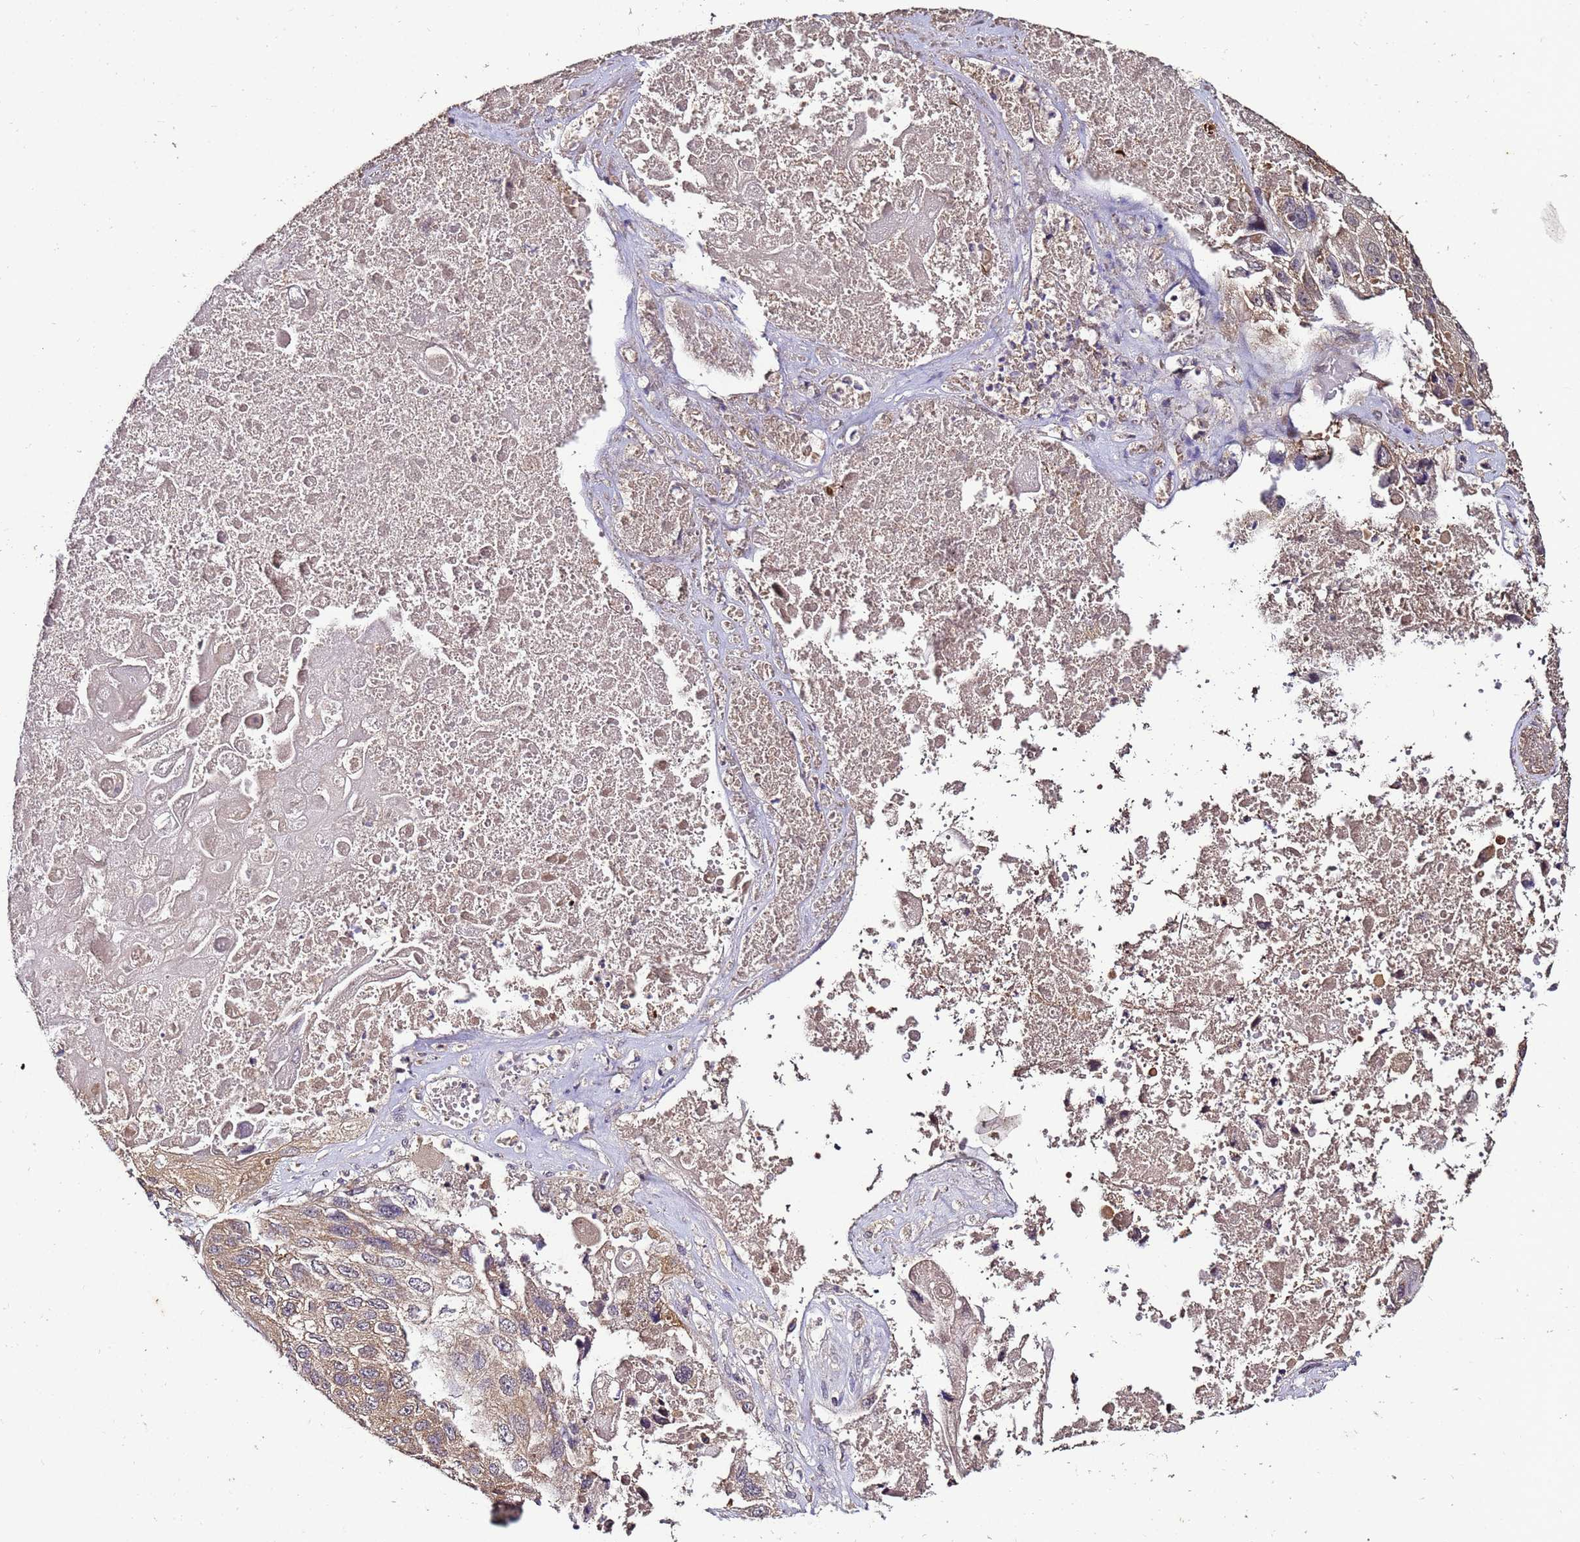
{"staining": {"intensity": "moderate", "quantity": ">75%", "location": "cytoplasmic/membranous"}, "tissue": "lung cancer", "cell_type": "Tumor cells", "image_type": "cancer", "snomed": [{"axis": "morphology", "description": "Squamous cell carcinoma, NOS"}, {"axis": "topography", "description": "Lung"}], "caption": "This micrograph reveals immunohistochemistry staining of human lung cancer, with medium moderate cytoplasmic/membranous expression in approximately >75% of tumor cells.", "gene": "ANKRD17", "patient": {"sex": "male", "age": 61}}